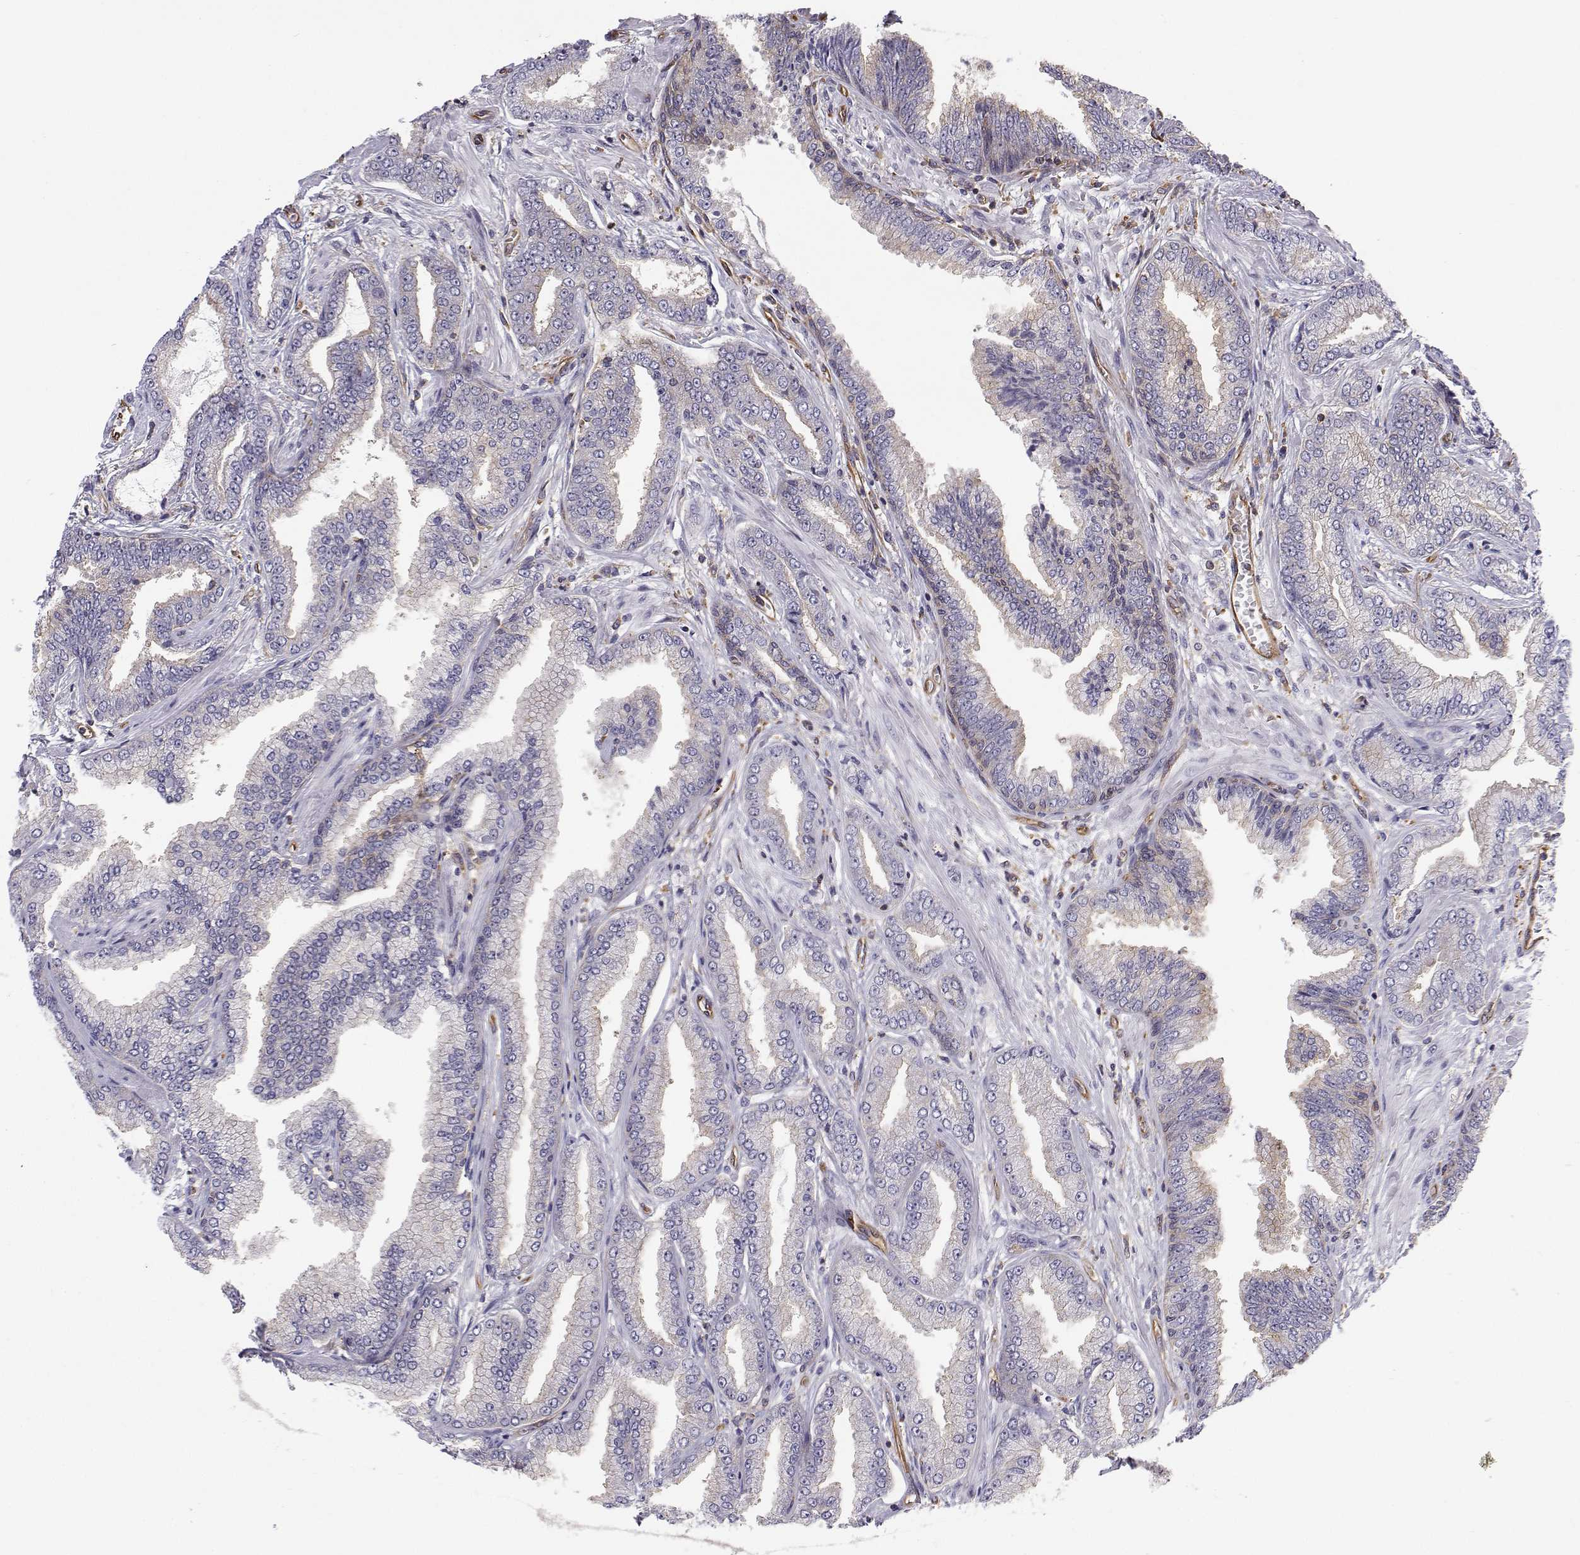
{"staining": {"intensity": "negative", "quantity": "none", "location": "none"}, "tissue": "prostate cancer", "cell_type": "Tumor cells", "image_type": "cancer", "snomed": [{"axis": "morphology", "description": "Adenocarcinoma, Low grade"}, {"axis": "topography", "description": "Prostate"}], "caption": "This is an immunohistochemistry micrograph of human prostate cancer (adenocarcinoma (low-grade)). There is no positivity in tumor cells.", "gene": "MYH9", "patient": {"sex": "male", "age": 55}}